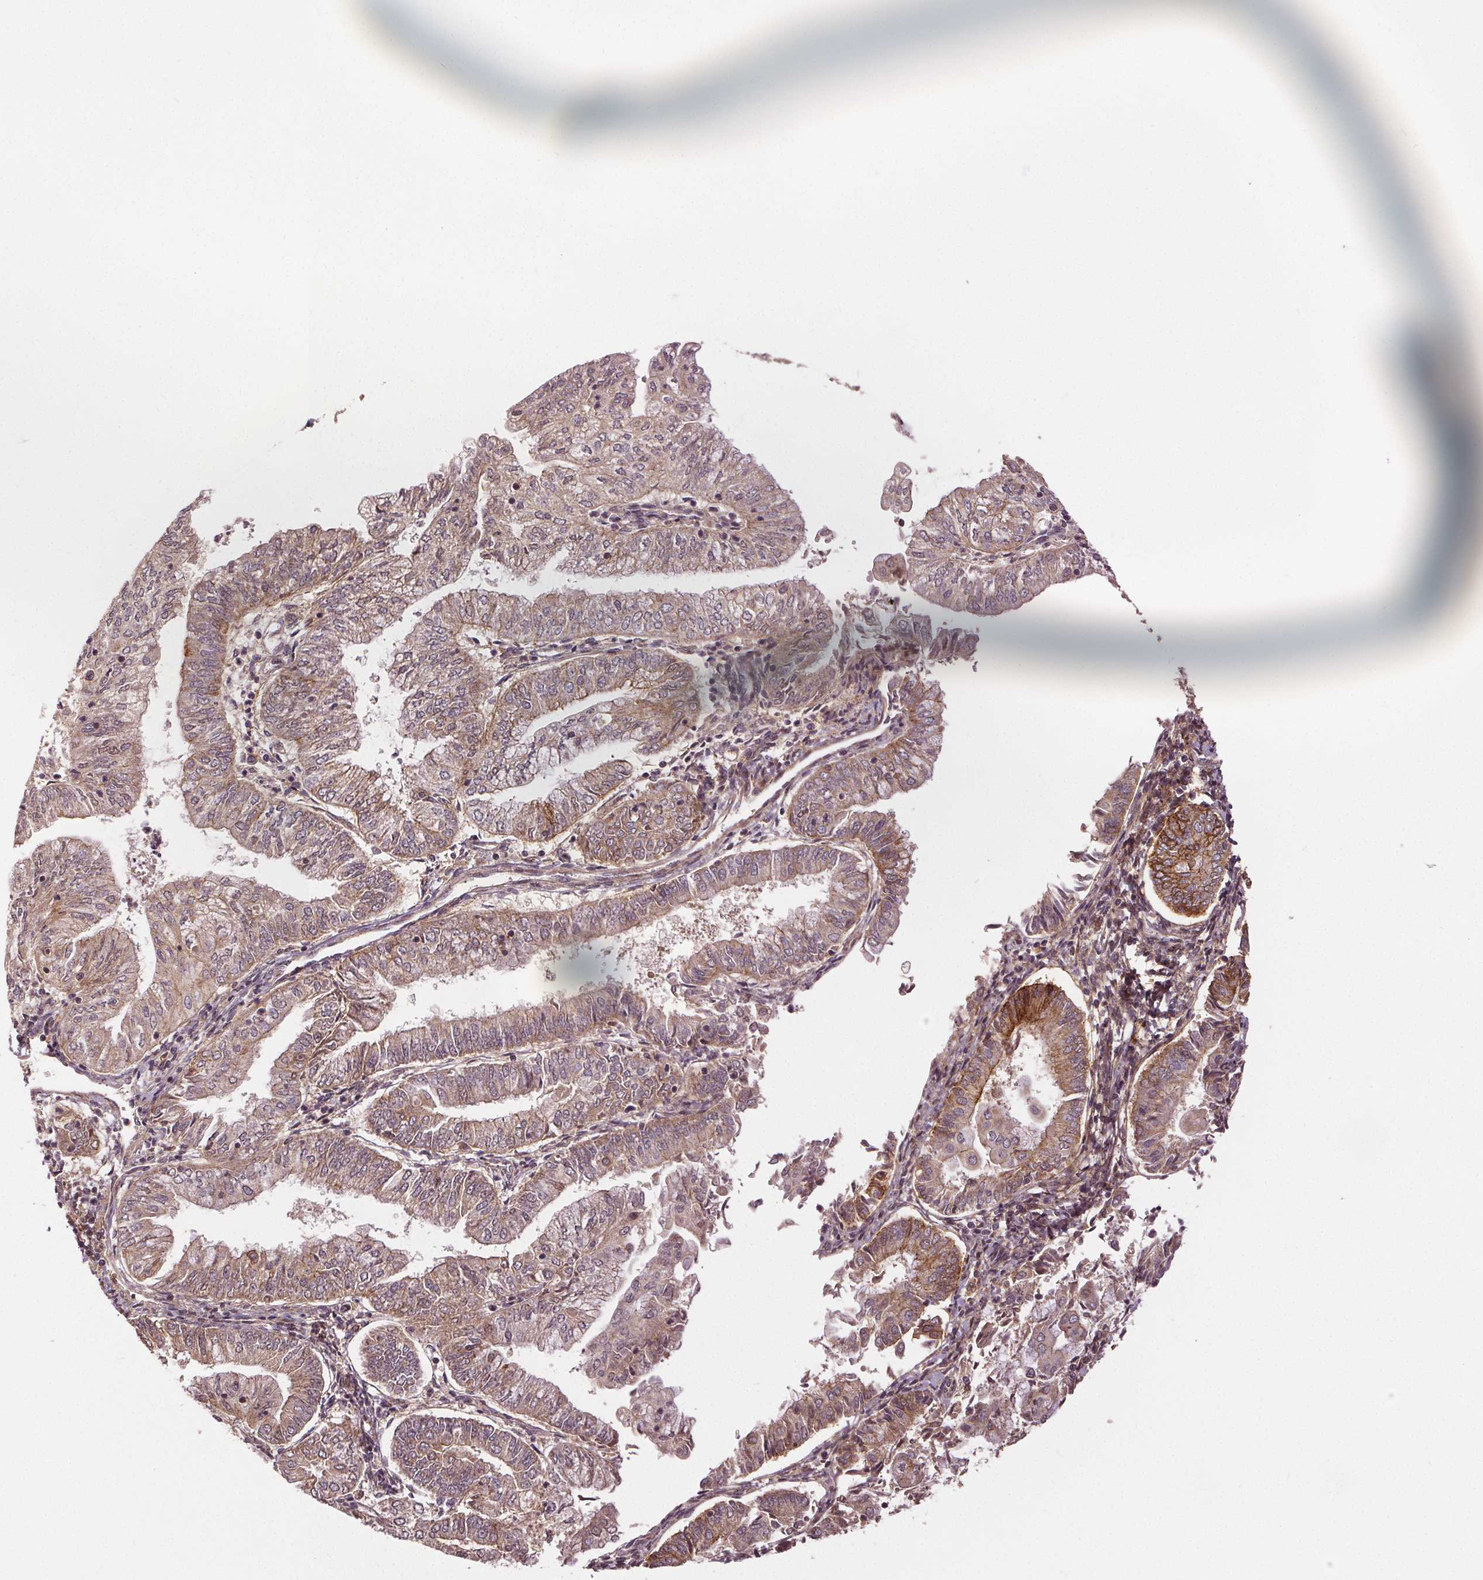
{"staining": {"intensity": "moderate", "quantity": "25%-75%", "location": "cytoplasmic/membranous"}, "tissue": "endometrial cancer", "cell_type": "Tumor cells", "image_type": "cancer", "snomed": [{"axis": "morphology", "description": "Adenocarcinoma, NOS"}, {"axis": "topography", "description": "Endometrium"}], "caption": "DAB immunohistochemical staining of adenocarcinoma (endometrial) demonstrates moderate cytoplasmic/membranous protein positivity in approximately 25%-75% of tumor cells. The protein of interest is shown in brown color, while the nuclei are stained blue.", "gene": "EPHB3", "patient": {"sex": "female", "age": 55}}